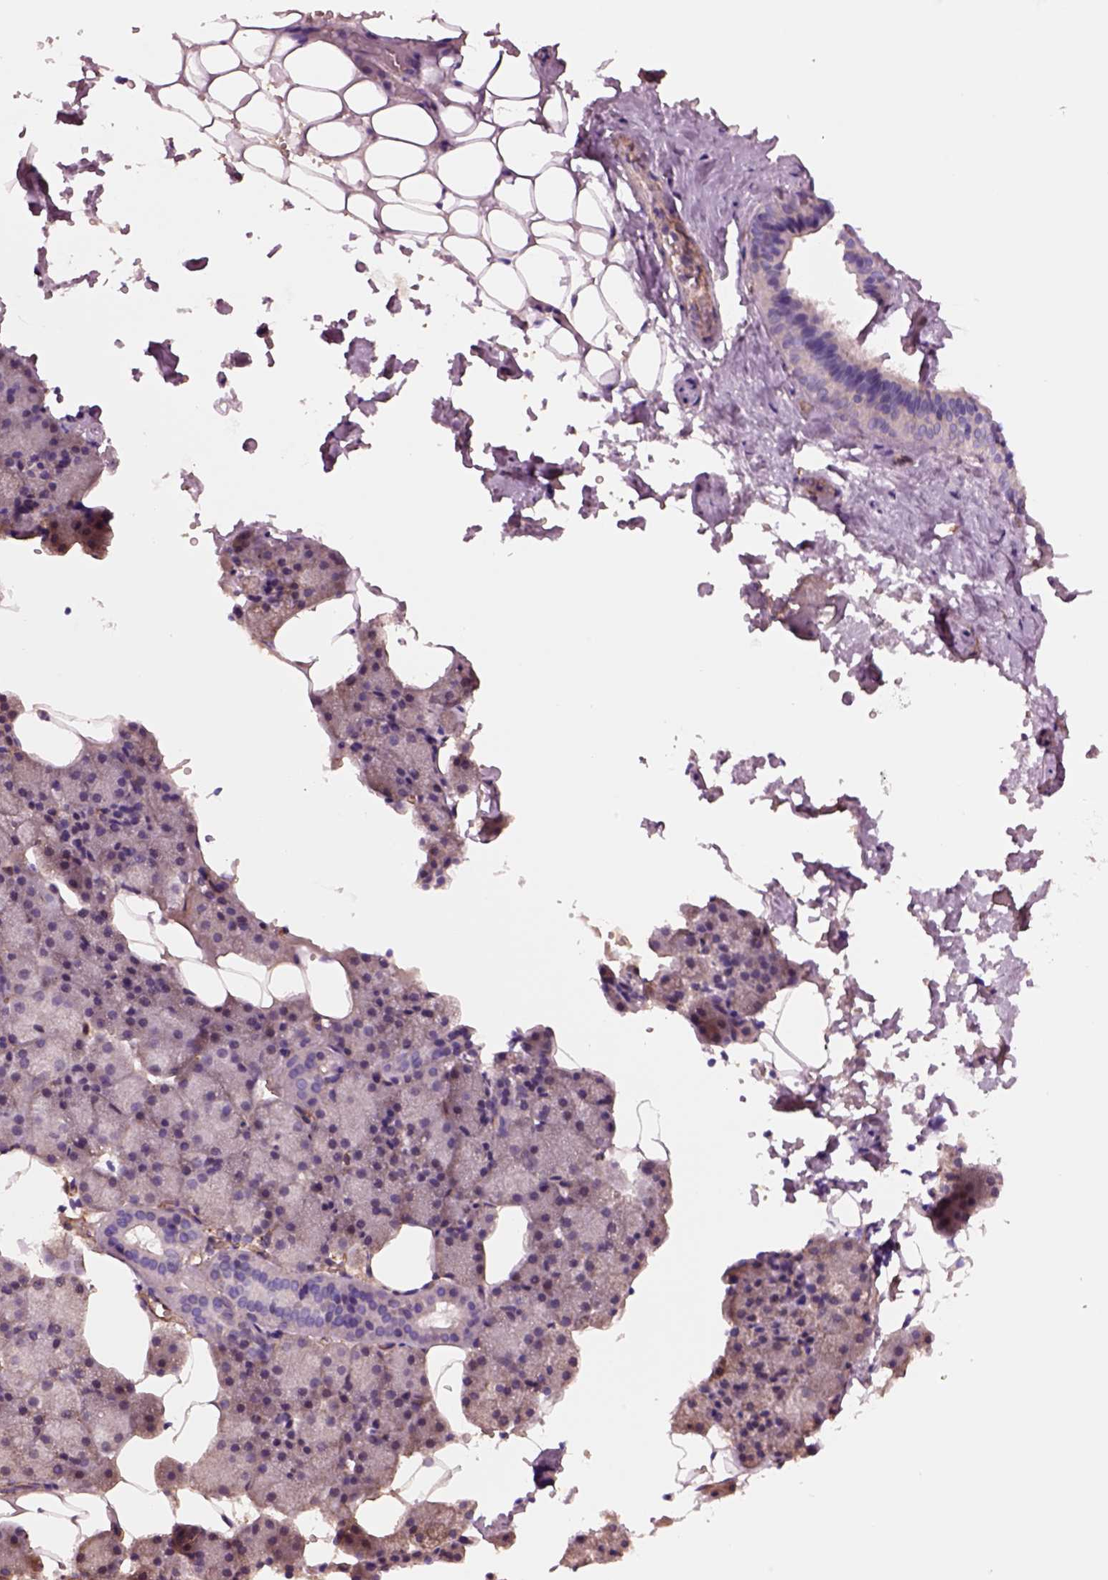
{"staining": {"intensity": "negative", "quantity": "none", "location": "none"}, "tissue": "salivary gland", "cell_type": "Glandular cells", "image_type": "normal", "snomed": [{"axis": "morphology", "description": "Normal tissue, NOS"}, {"axis": "topography", "description": "Salivary gland"}], "caption": "DAB (3,3'-diaminobenzidine) immunohistochemical staining of normal salivary gland displays no significant expression in glandular cells.", "gene": "HTR1B", "patient": {"sex": "male", "age": 38}}